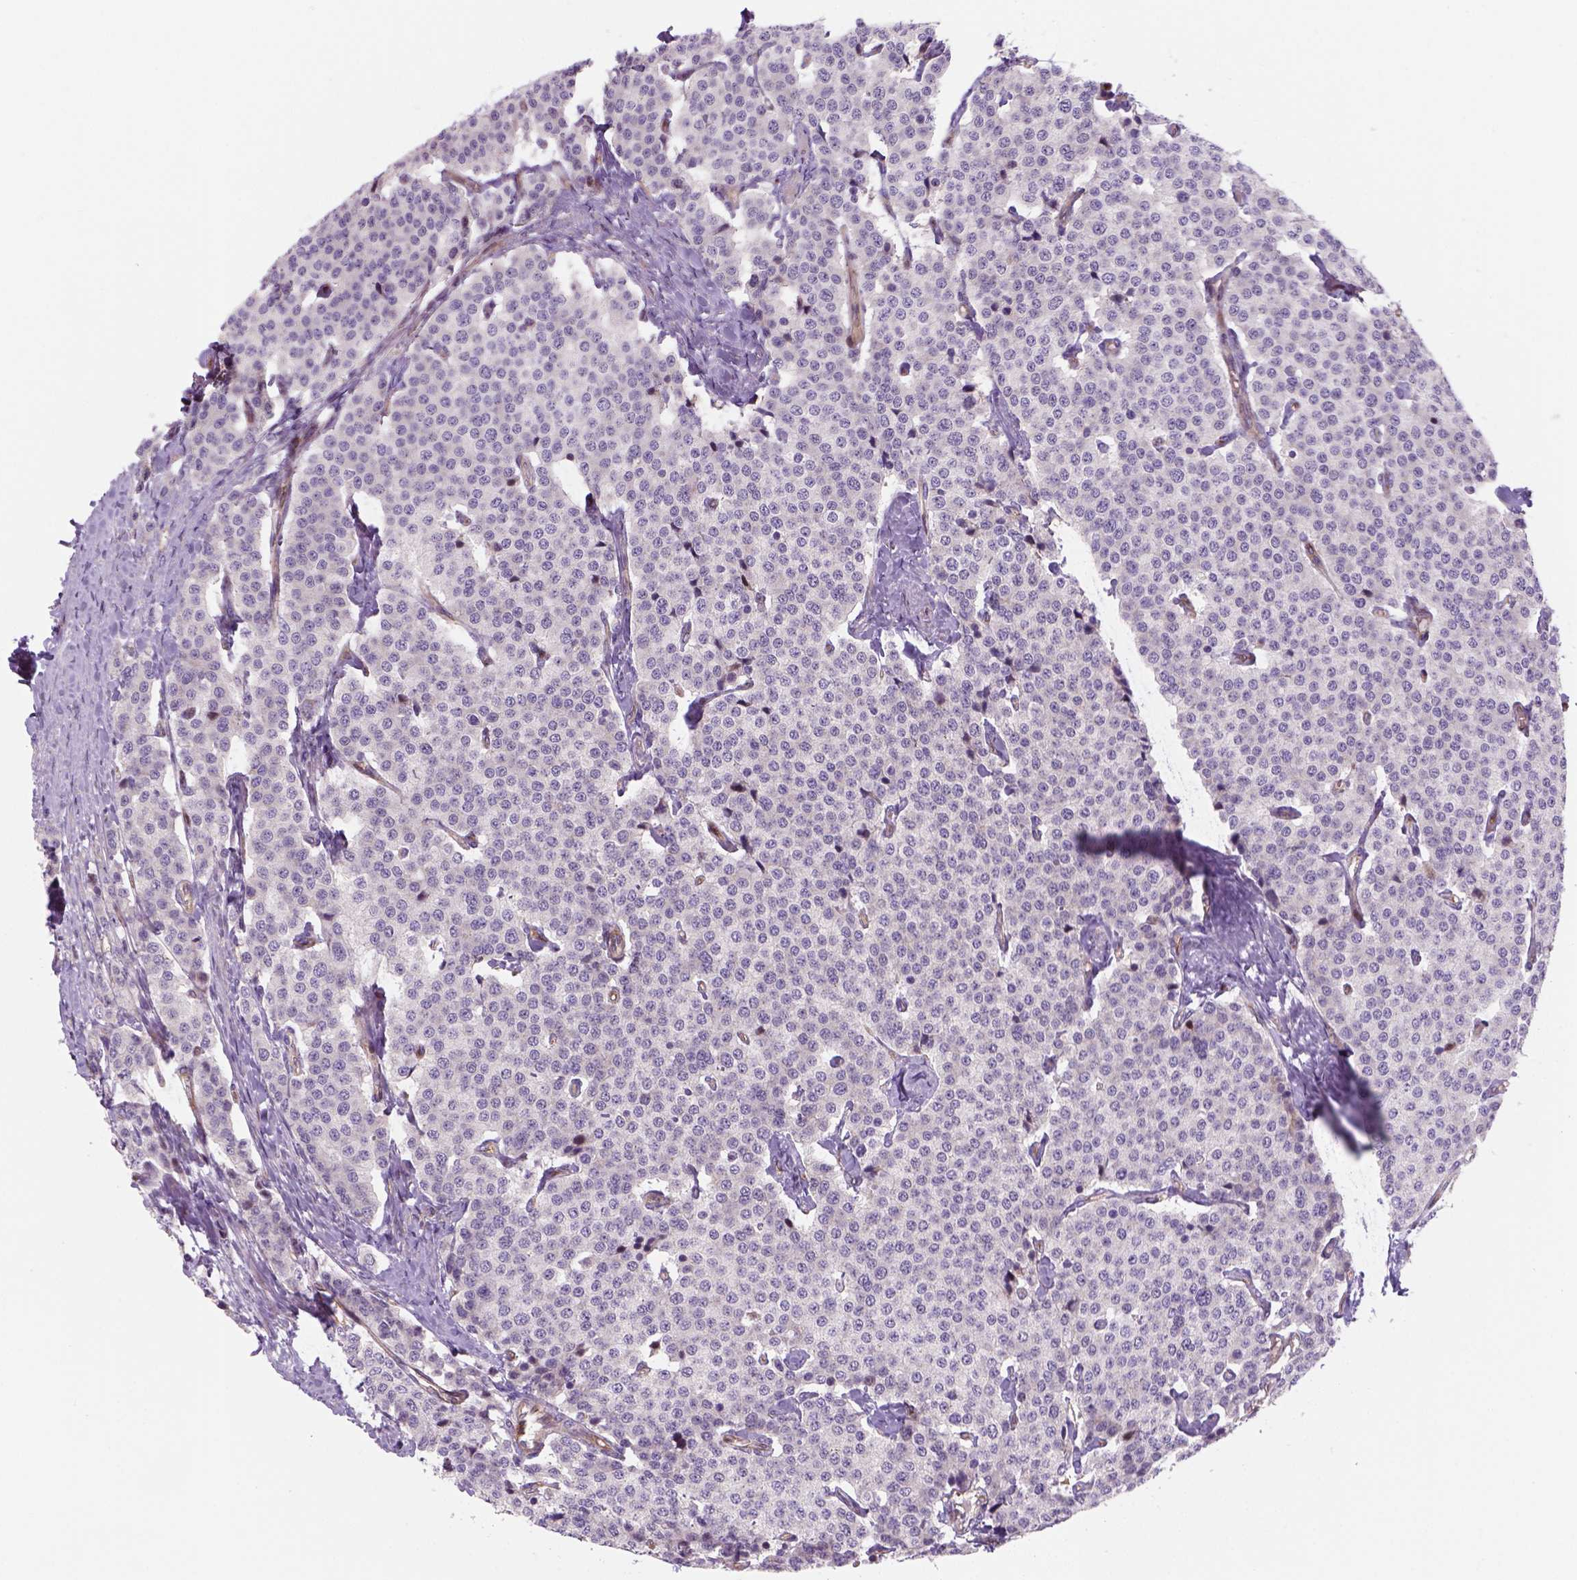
{"staining": {"intensity": "negative", "quantity": "none", "location": "none"}, "tissue": "carcinoid", "cell_type": "Tumor cells", "image_type": "cancer", "snomed": [{"axis": "morphology", "description": "Carcinoid, malignant, NOS"}, {"axis": "topography", "description": "Small intestine"}], "caption": "Histopathology image shows no significant protein staining in tumor cells of carcinoid.", "gene": "VSTM5", "patient": {"sex": "female", "age": 58}}